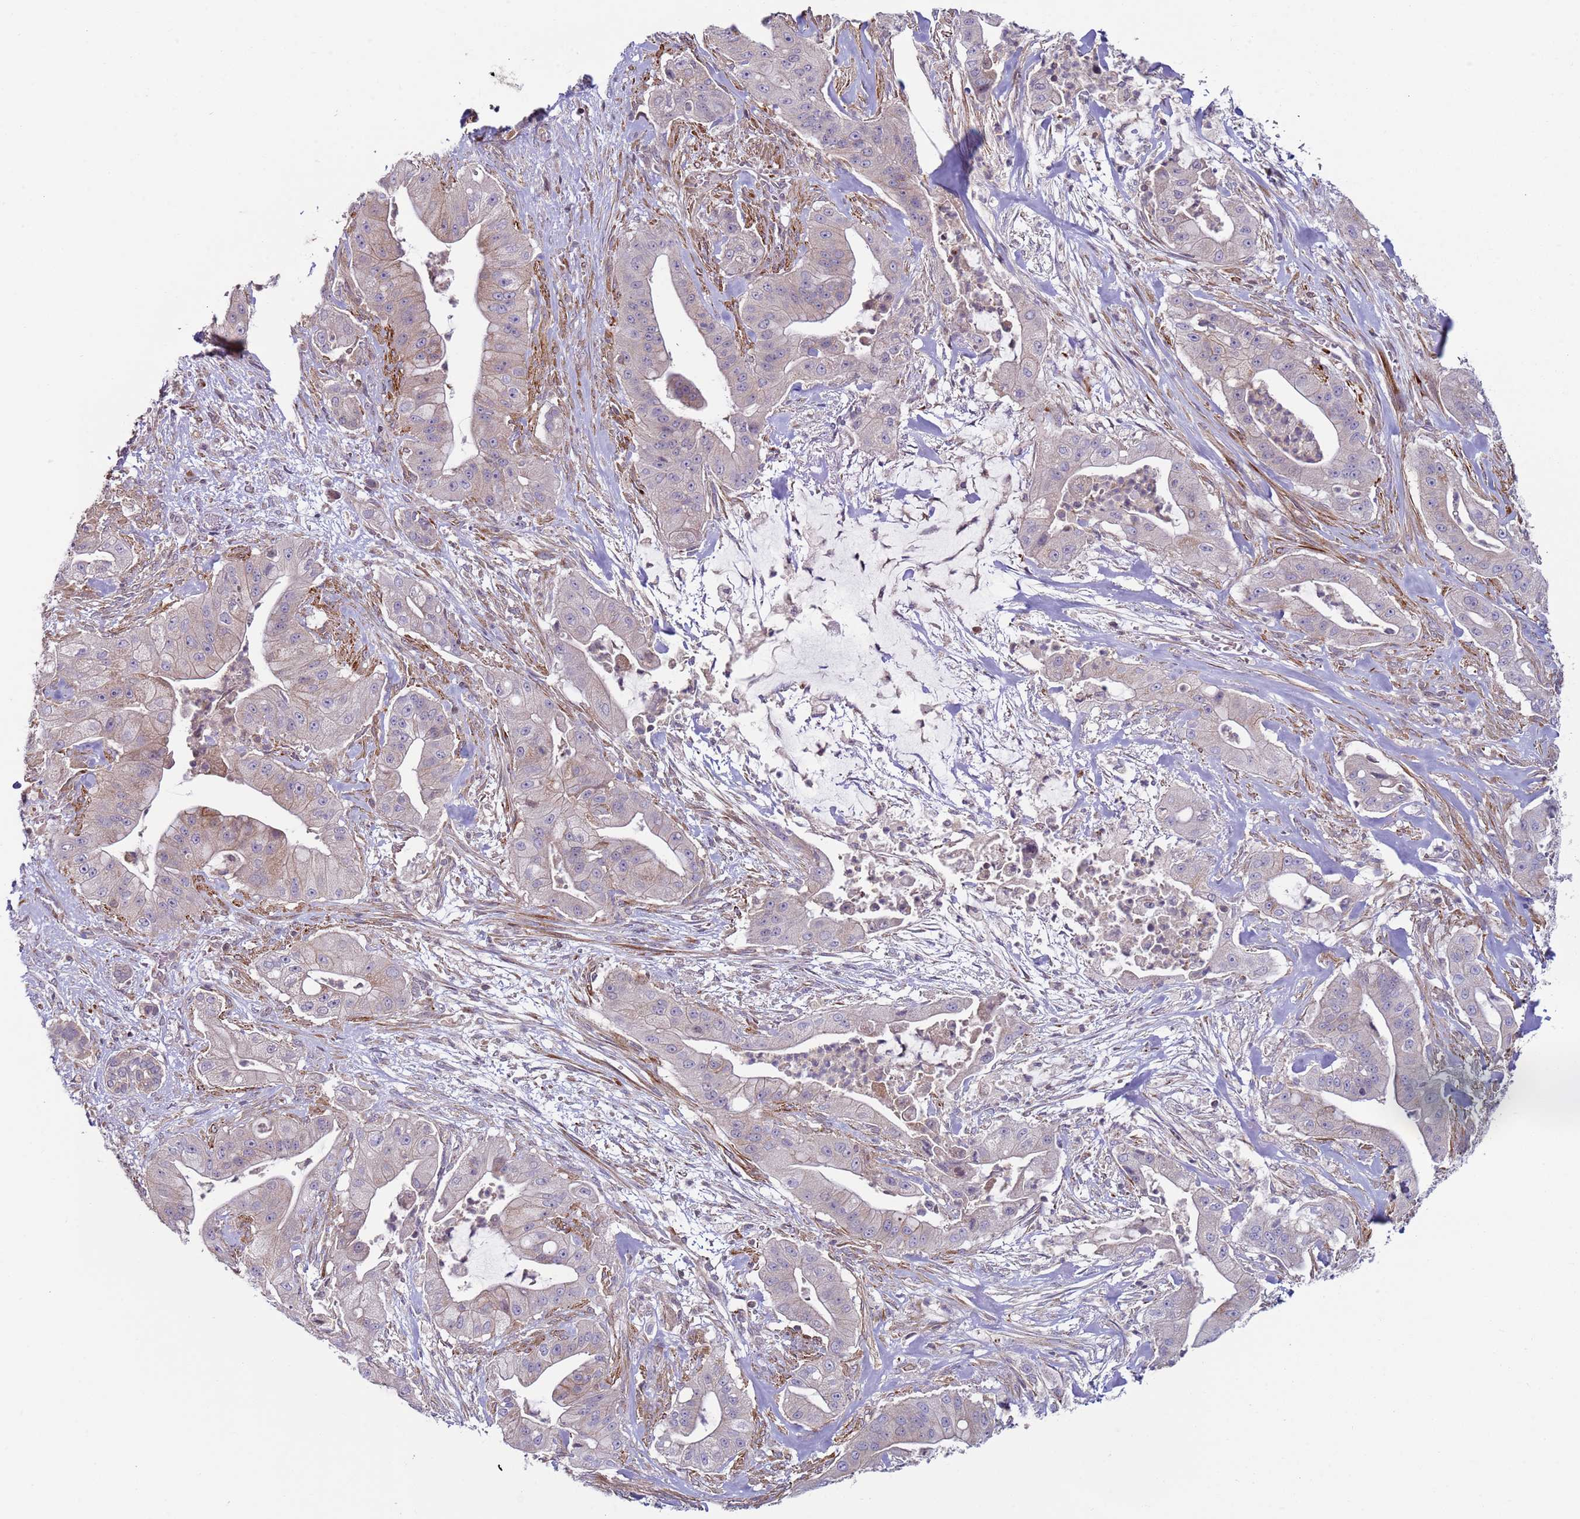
{"staining": {"intensity": "weak", "quantity": "<25%", "location": "cytoplasmic/membranous"}, "tissue": "pancreatic cancer", "cell_type": "Tumor cells", "image_type": "cancer", "snomed": [{"axis": "morphology", "description": "Adenocarcinoma, NOS"}, {"axis": "topography", "description": "Pancreas"}], "caption": "The immunohistochemistry (IHC) image has no significant staining in tumor cells of pancreatic cancer (adenocarcinoma) tissue.", "gene": "SNAPC4", "patient": {"sex": "male", "age": 57}}